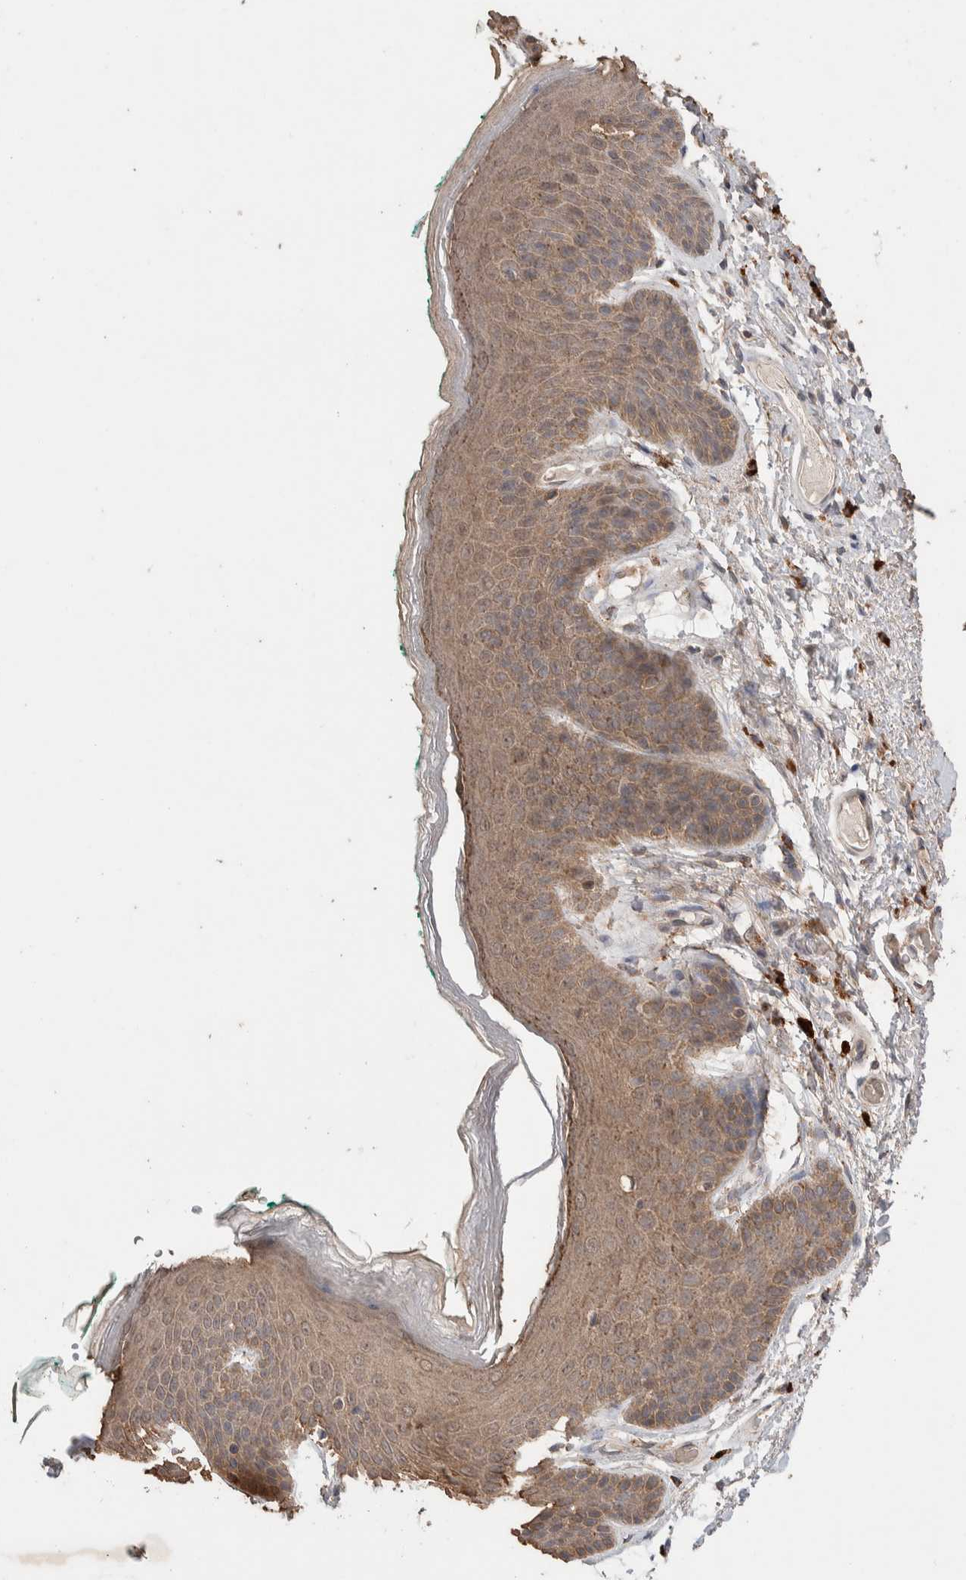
{"staining": {"intensity": "weak", "quantity": ">75%", "location": "cytoplasmic/membranous,nuclear"}, "tissue": "skin", "cell_type": "Epidermal cells", "image_type": "normal", "snomed": [{"axis": "morphology", "description": "Normal tissue, NOS"}, {"axis": "topography", "description": "Anal"}], "caption": "Brown immunohistochemical staining in unremarkable human skin reveals weak cytoplasmic/membranous,nuclear staining in approximately >75% of epidermal cells. (DAB (3,3'-diaminobenzidine) IHC with brightfield microscopy, high magnification).", "gene": "KCNJ5", "patient": {"sex": "male", "age": 74}}